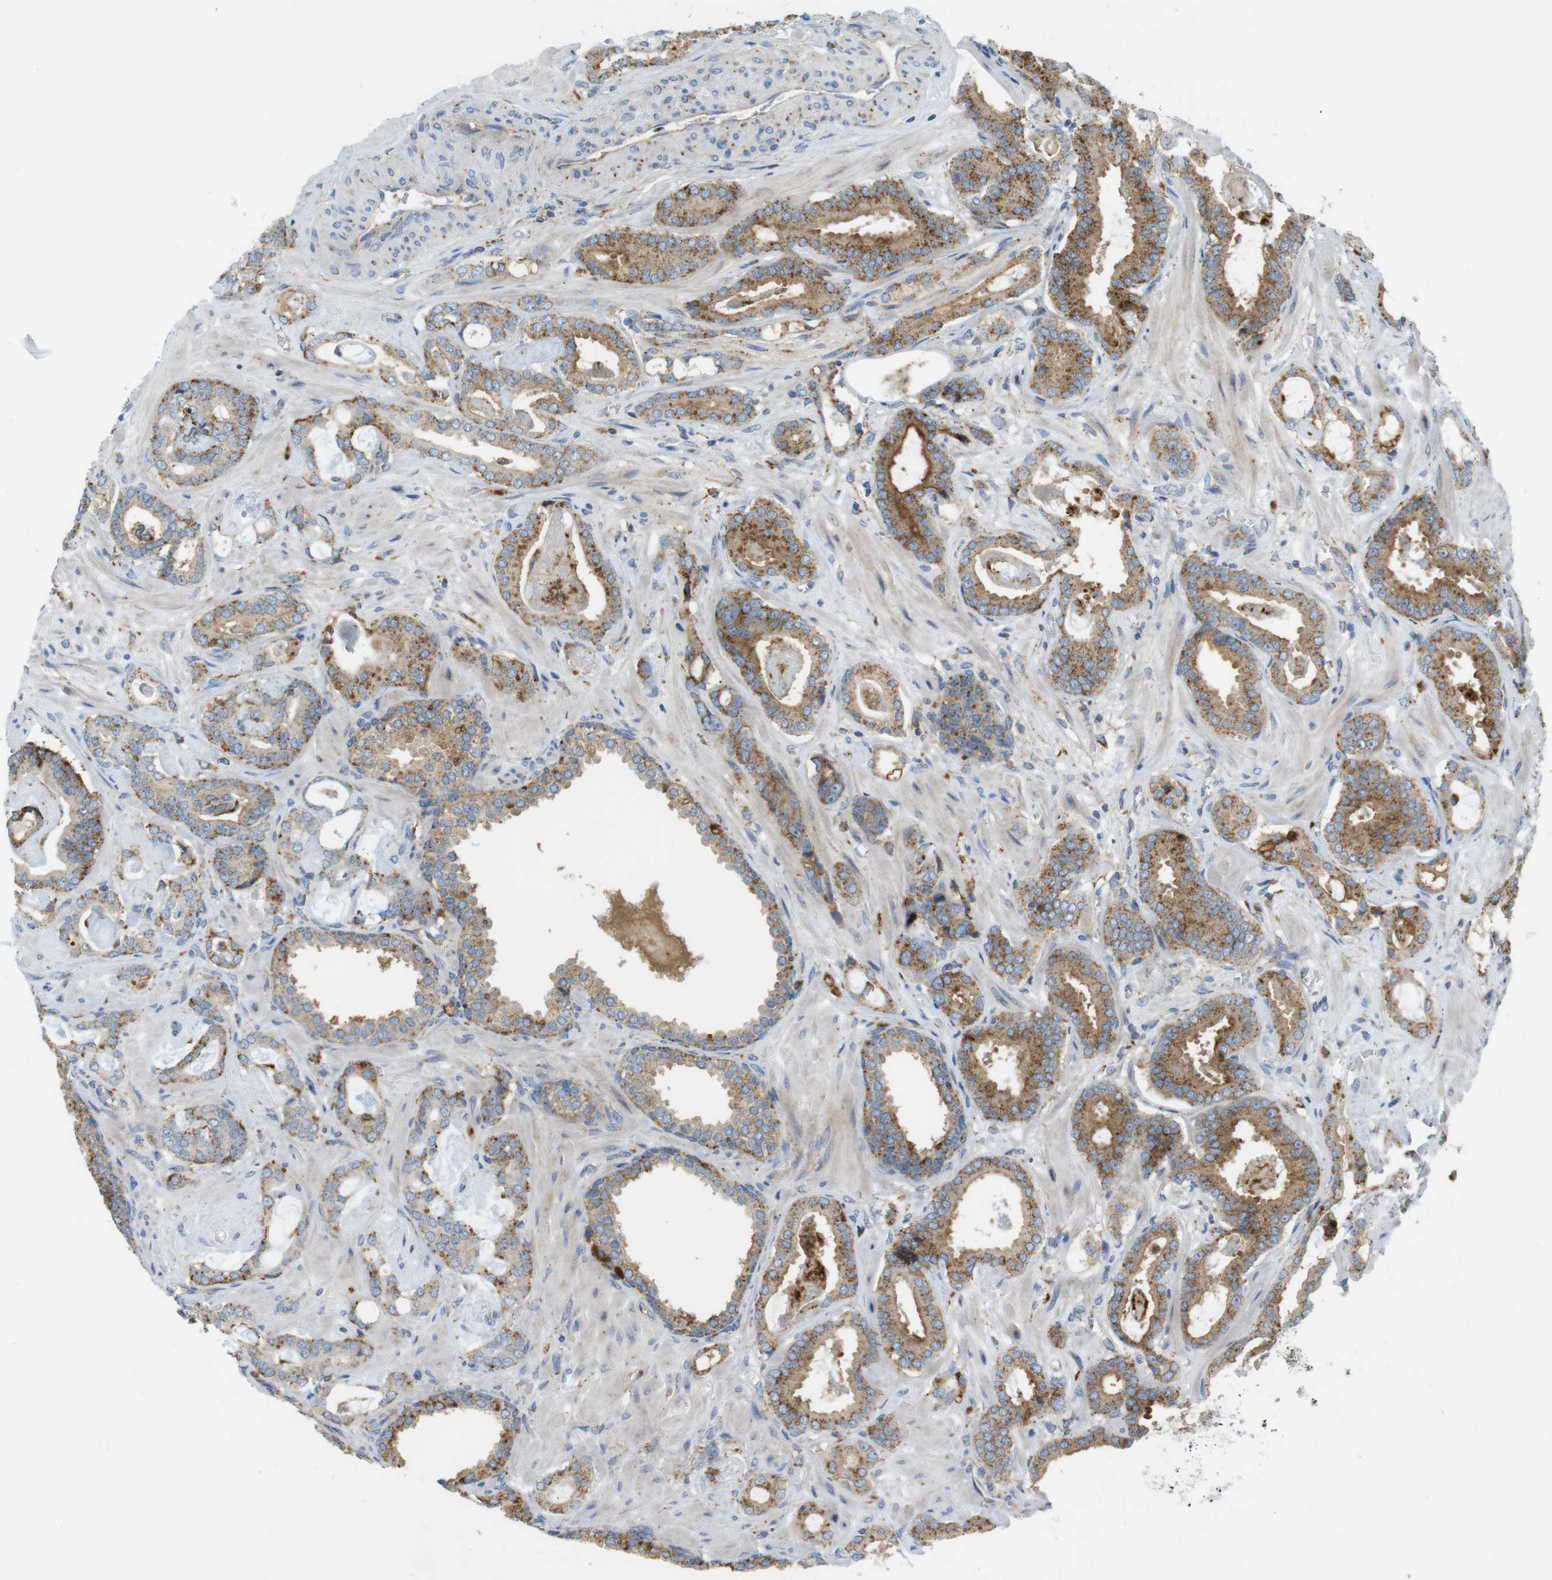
{"staining": {"intensity": "moderate", "quantity": ">75%", "location": "cytoplasmic/membranous"}, "tissue": "prostate cancer", "cell_type": "Tumor cells", "image_type": "cancer", "snomed": [{"axis": "morphology", "description": "Adenocarcinoma, Low grade"}, {"axis": "topography", "description": "Prostate"}], "caption": "This histopathology image reveals immunohistochemistry staining of human prostate cancer, with medium moderate cytoplasmic/membranous expression in about >75% of tumor cells.", "gene": "LAMP1", "patient": {"sex": "male", "age": 53}}